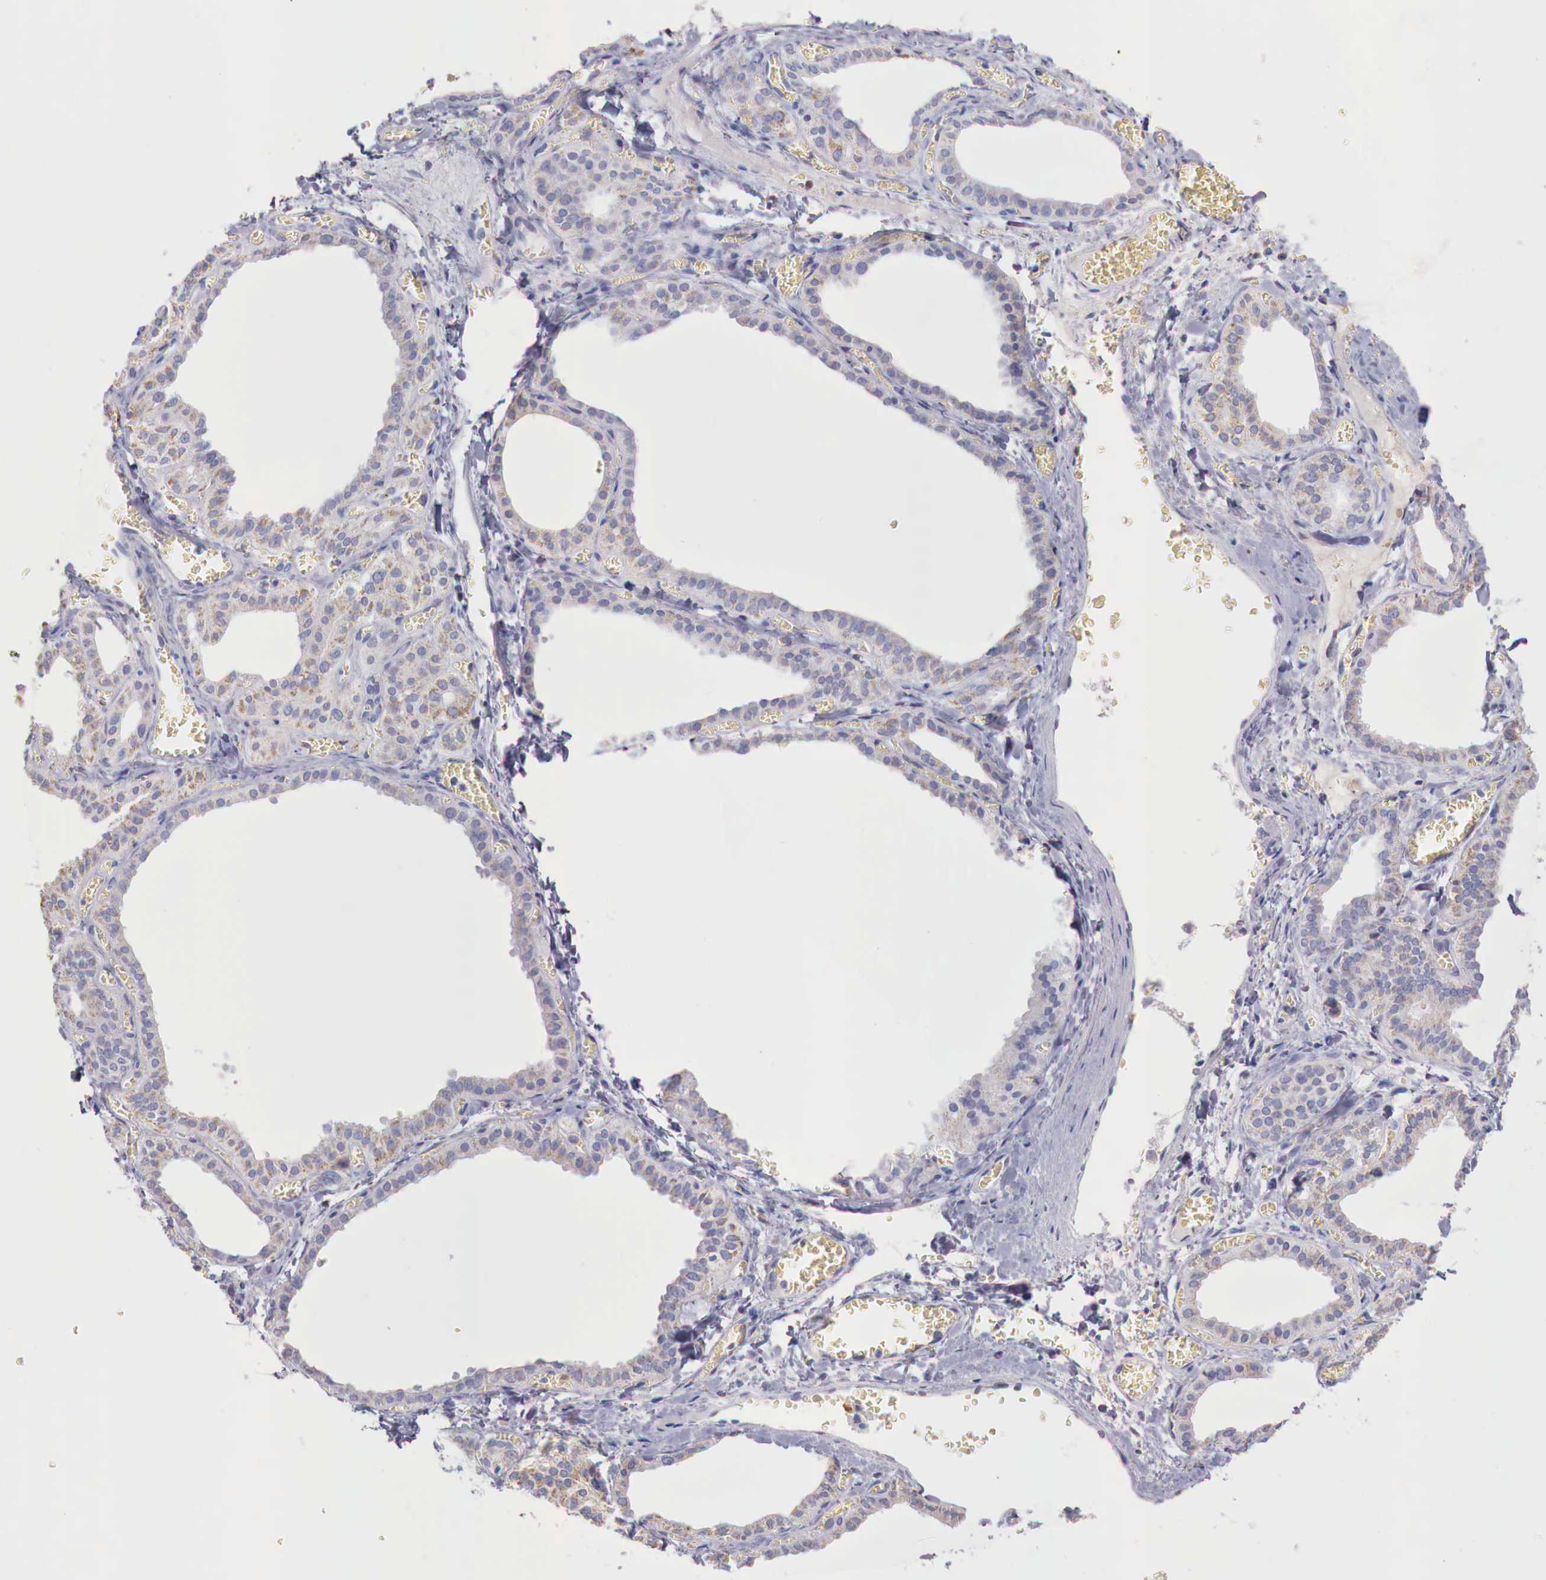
{"staining": {"intensity": "negative", "quantity": "none", "location": "none"}, "tissue": "thyroid gland", "cell_type": "Glandular cells", "image_type": "normal", "snomed": [{"axis": "morphology", "description": "Normal tissue, NOS"}, {"axis": "topography", "description": "Thyroid gland"}], "caption": "DAB immunohistochemical staining of normal thyroid gland exhibits no significant staining in glandular cells.", "gene": "IDH3G", "patient": {"sex": "female", "age": 55}}